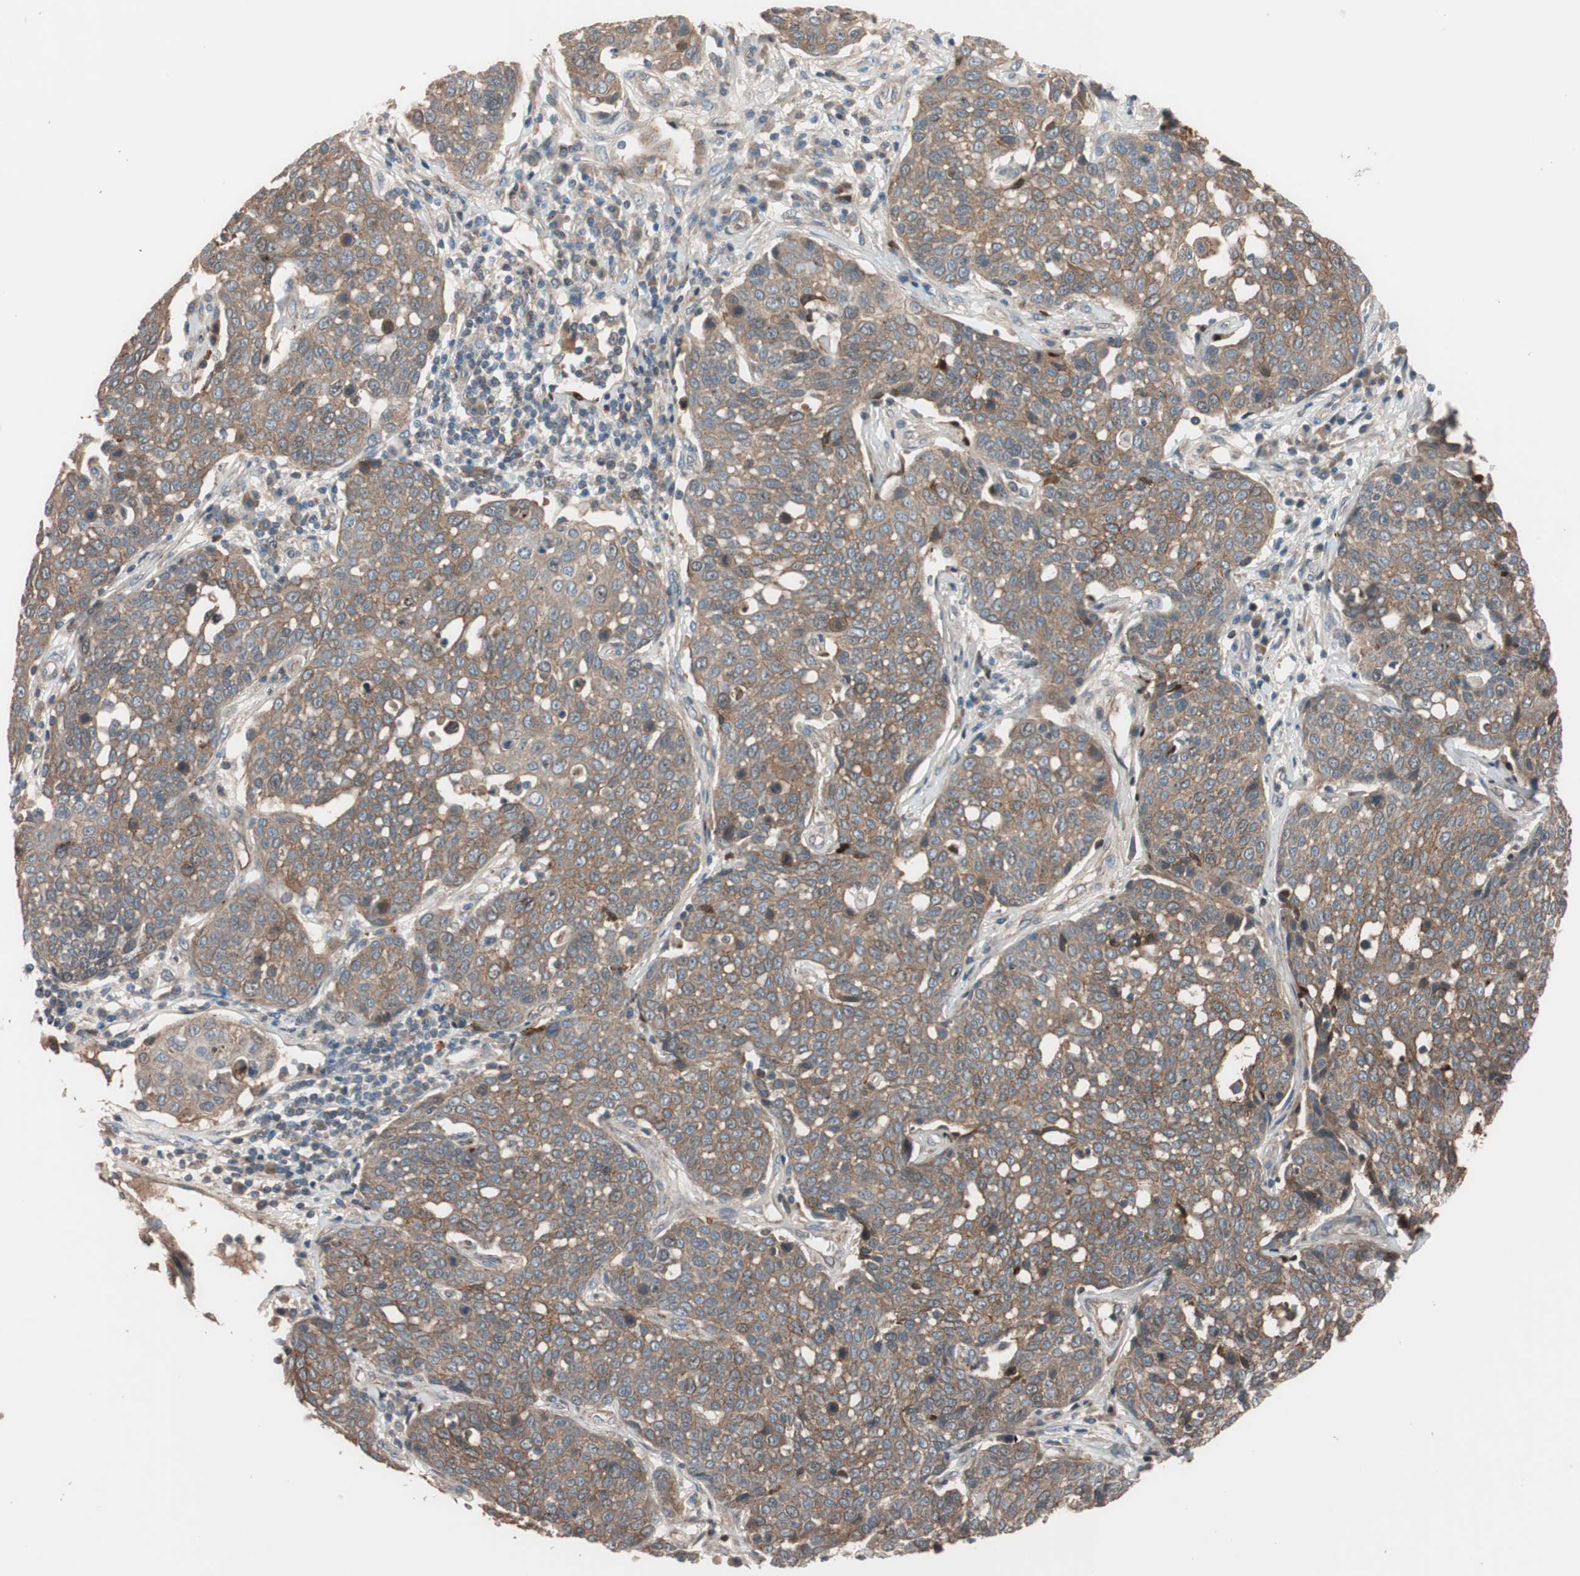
{"staining": {"intensity": "moderate", "quantity": ">75%", "location": "cytoplasmic/membranous"}, "tissue": "cervical cancer", "cell_type": "Tumor cells", "image_type": "cancer", "snomed": [{"axis": "morphology", "description": "Squamous cell carcinoma, NOS"}, {"axis": "topography", "description": "Cervix"}], "caption": "This is a micrograph of immunohistochemistry staining of cervical squamous cell carcinoma, which shows moderate expression in the cytoplasmic/membranous of tumor cells.", "gene": "SDC4", "patient": {"sex": "female", "age": 34}}